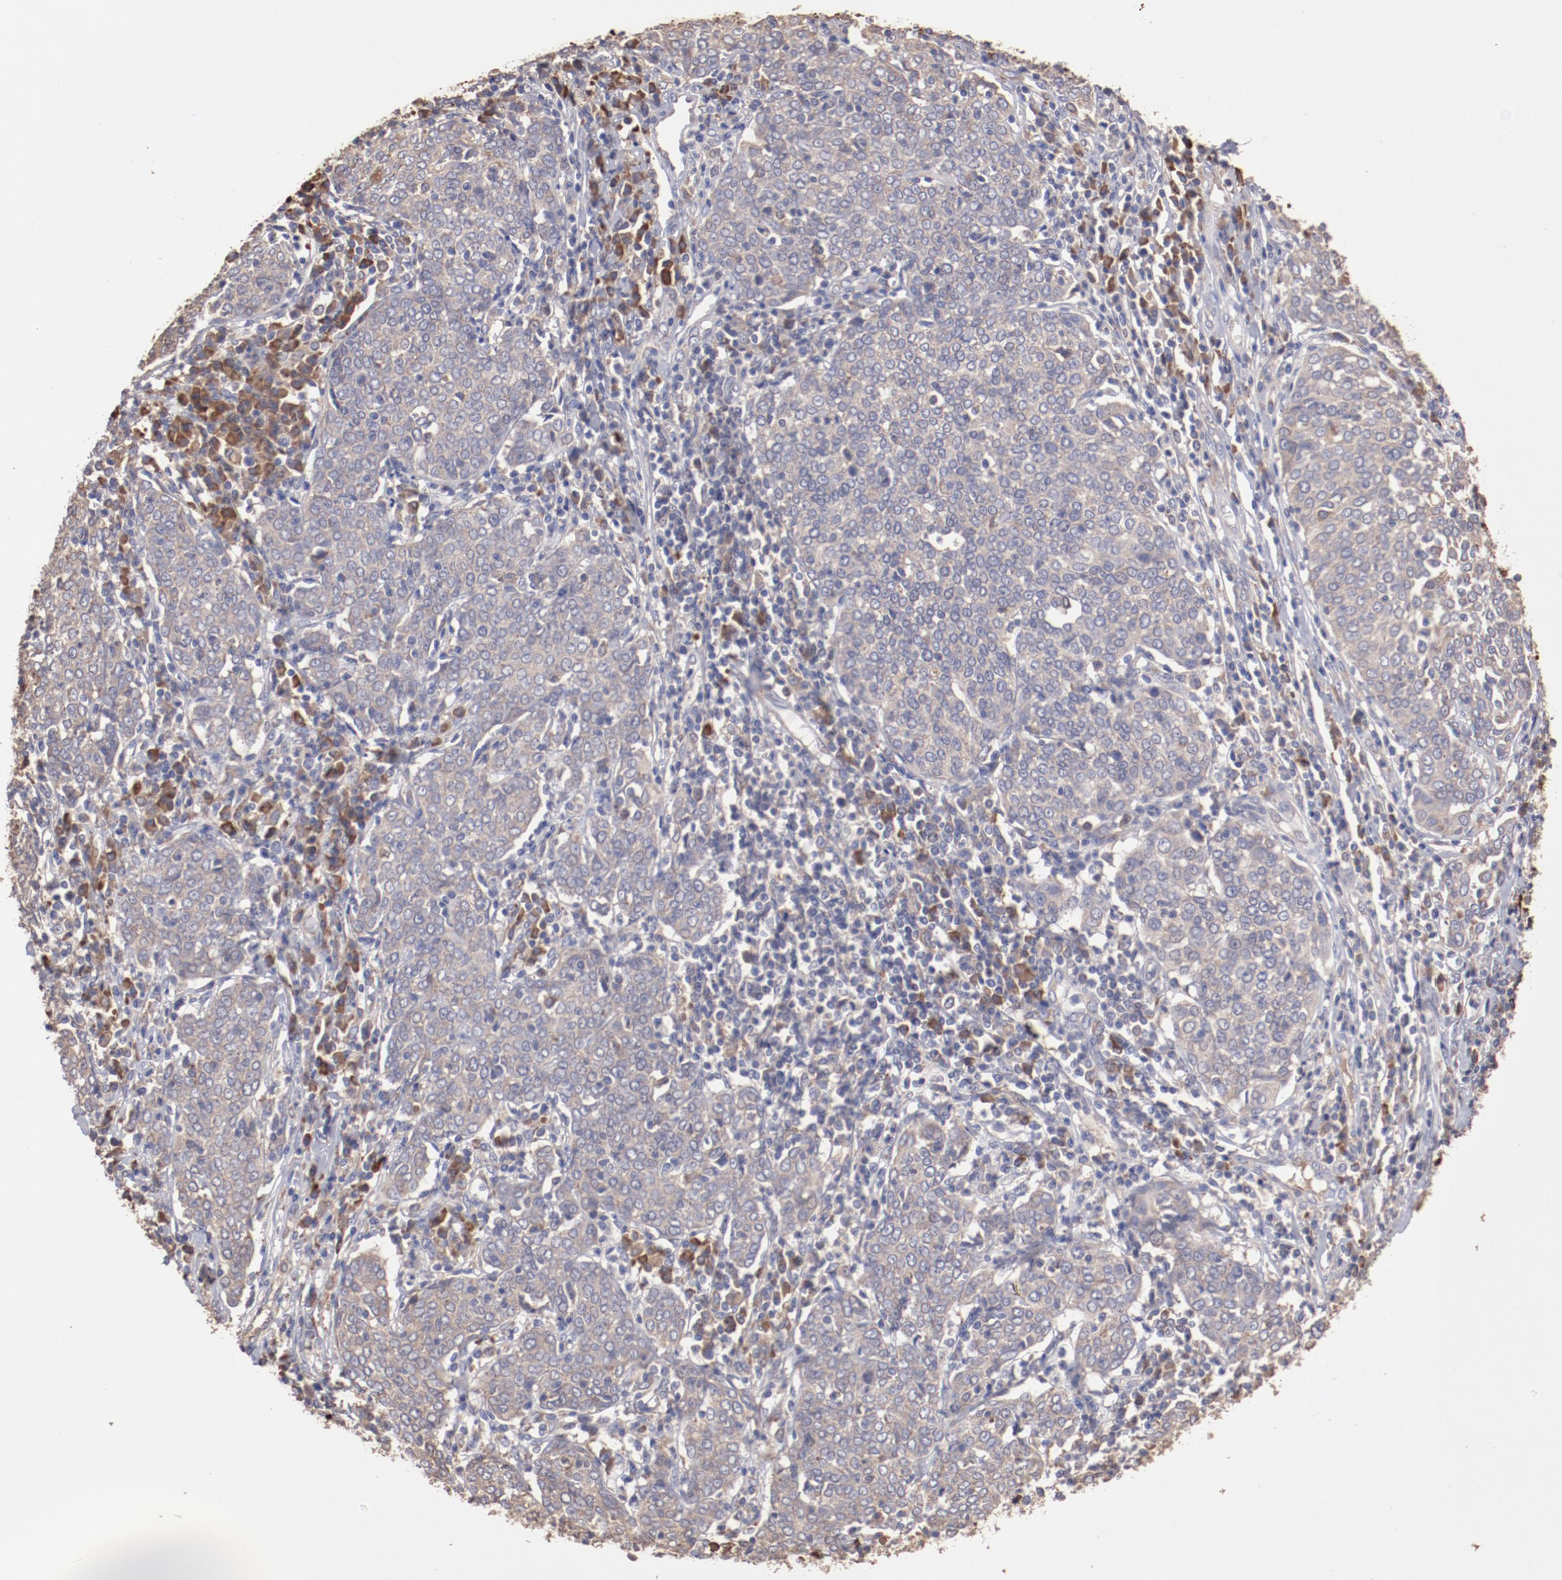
{"staining": {"intensity": "negative", "quantity": "none", "location": "none"}, "tissue": "cervical cancer", "cell_type": "Tumor cells", "image_type": "cancer", "snomed": [{"axis": "morphology", "description": "Squamous cell carcinoma, NOS"}, {"axis": "topography", "description": "Cervix"}], "caption": "Immunohistochemical staining of human cervical squamous cell carcinoma displays no significant expression in tumor cells.", "gene": "NFKBIE", "patient": {"sex": "female", "age": 40}}